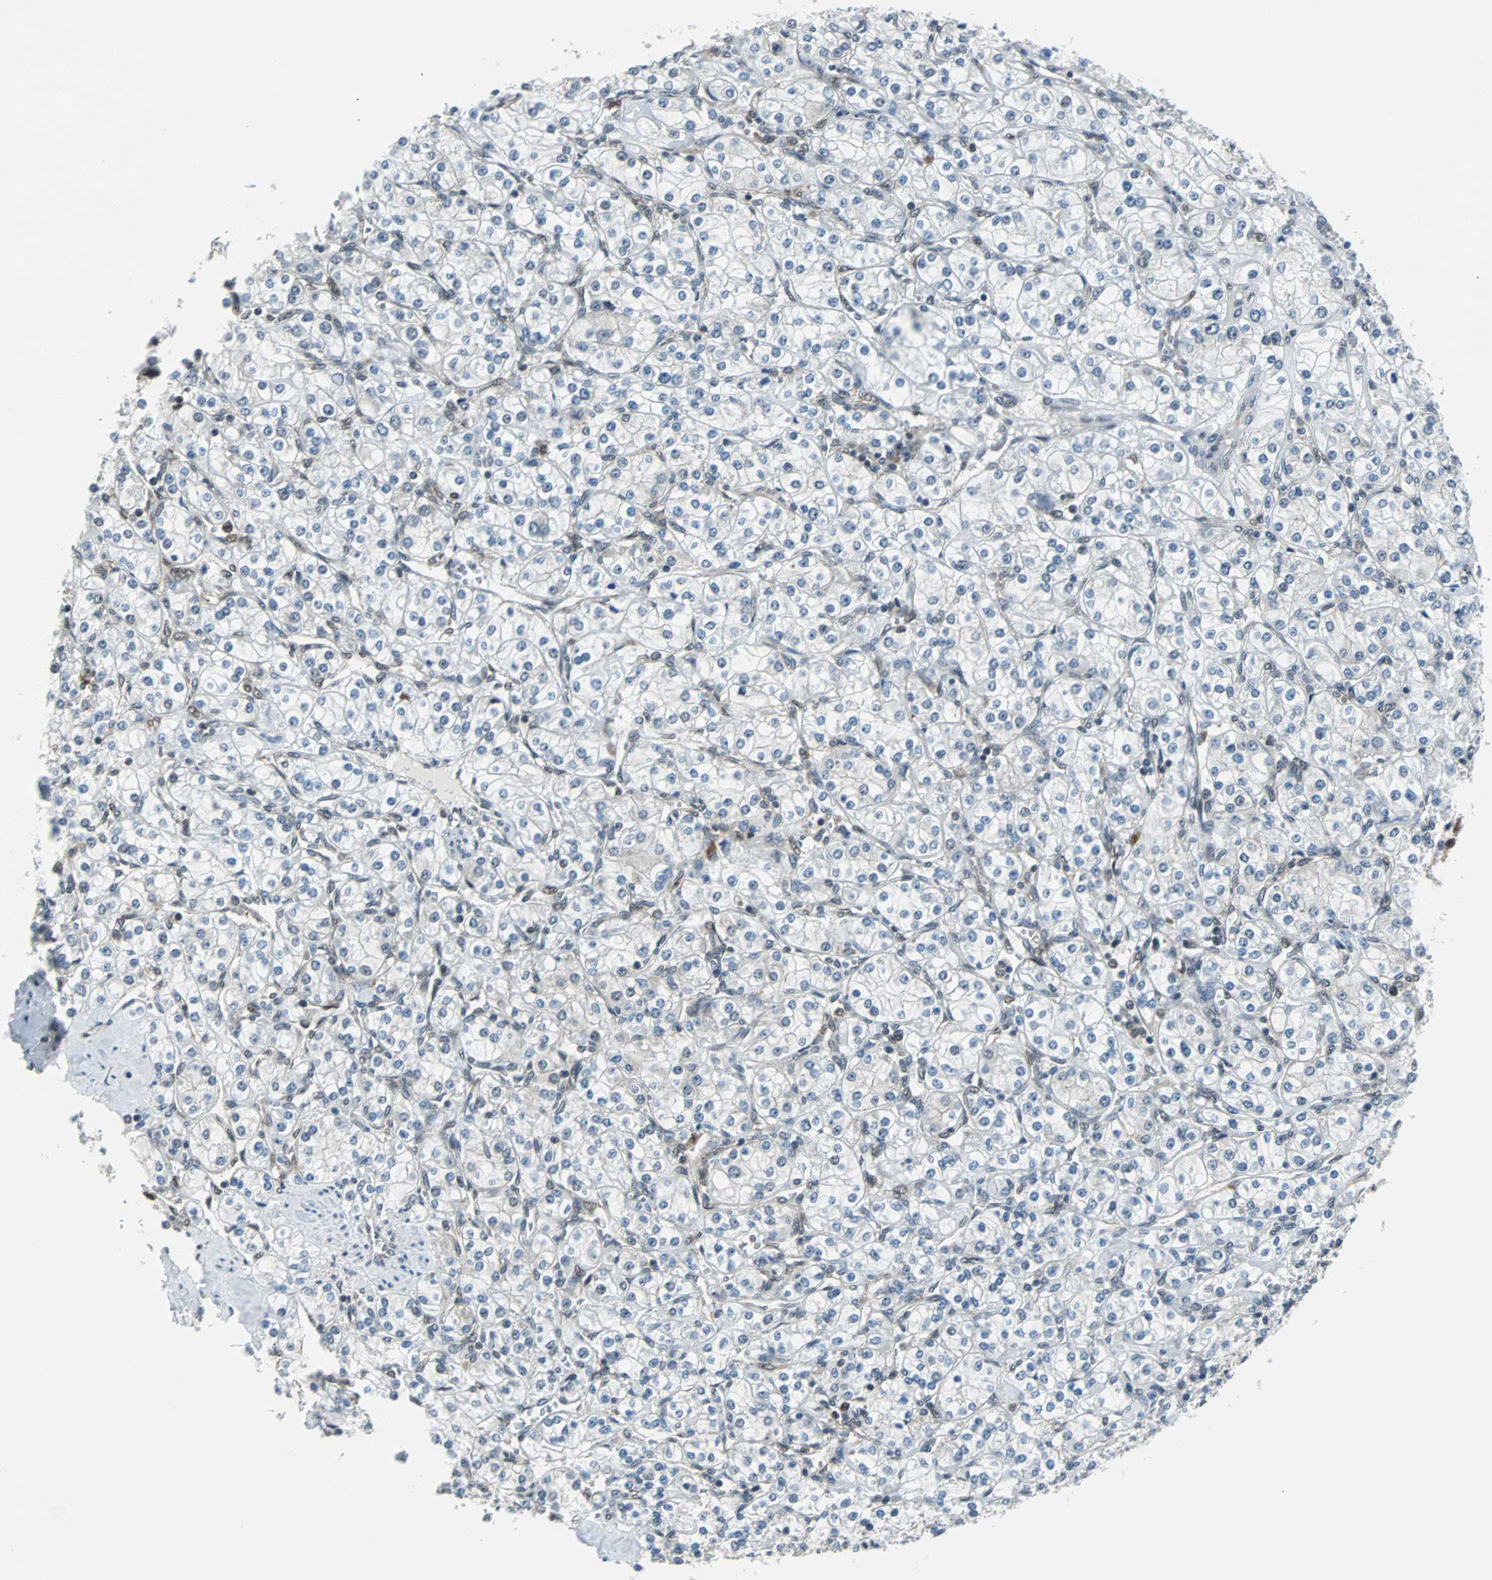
{"staining": {"intensity": "negative", "quantity": "none", "location": "none"}, "tissue": "renal cancer", "cell_type": "Tumor cells", "image_type": "cancer", "snomed": [{"axis": "morphology", "description": "Adenocarcinoma, NOS"}, {"axis": "topography", "description": "Kidney"}], "caption": "Immunohistochemical staining of human renal cancer (adenocarcinoma) reveals no significant expression in tumor cells.", "gene": "VCP", "patient": {"sex": "male", "age": 77}}